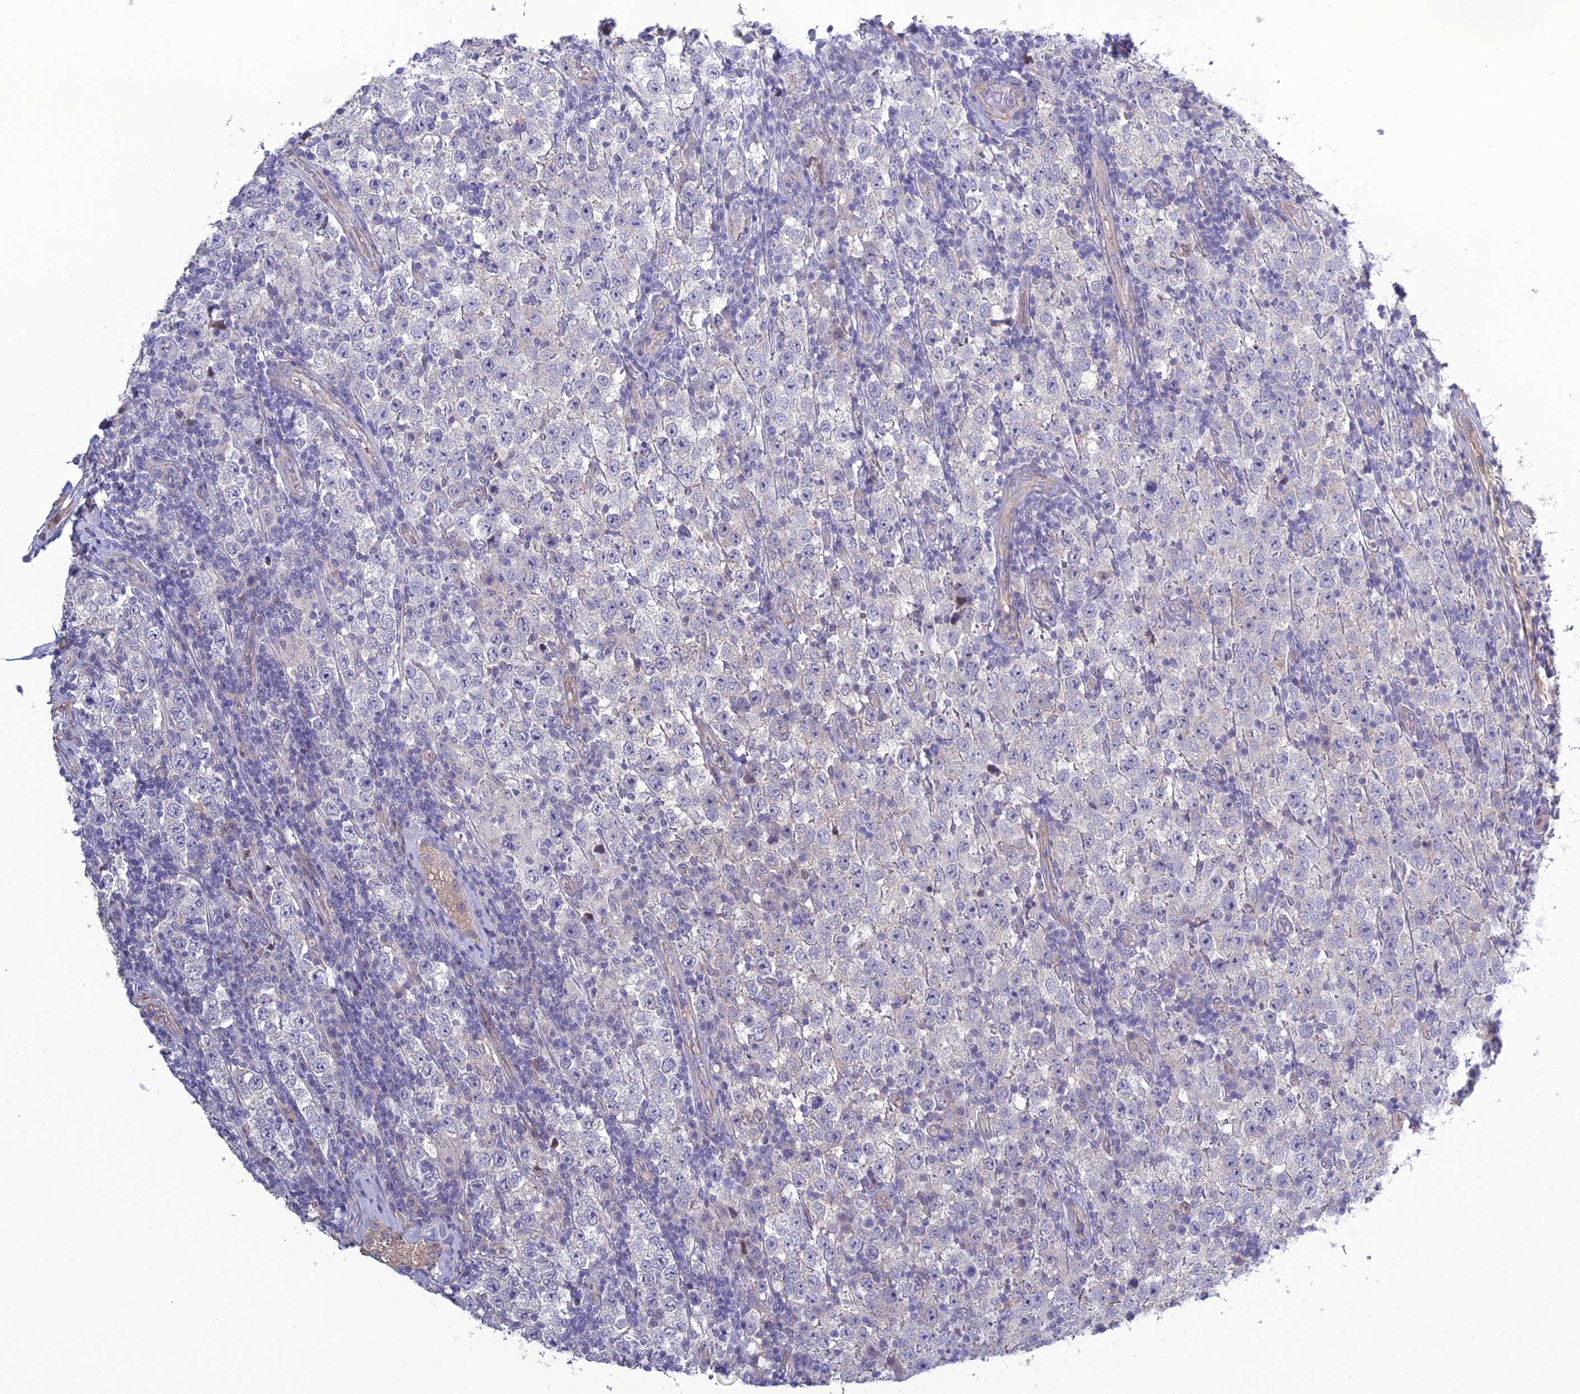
{"staining": {"intensity": "negative", "quantity": "none", "location": "none"}, "tissue": "testis cancer", "cell_type": "Tumor cells", "image_type": "cancer", "snomed": [{"axis": "morphology", "description": "Normal tissue, NOS"}, {"axis": "morphology", "description": "Urothelial carcinoma, High grade"}, {"axis": "morphology", "description": "Seminoma, NOS"}, {"axis": "morphology", "description": "Carcinoma, Embryonal, NOS"}, {"axis": "topography", "description": "Urinary bladder"}, {"axis": "topography", "description": "Testis"}], "caption": "There is no significant expression in tumor cells of testis cancer.", "gene": "LZTS2", "patient": {"sex": "male", "age": 41}}